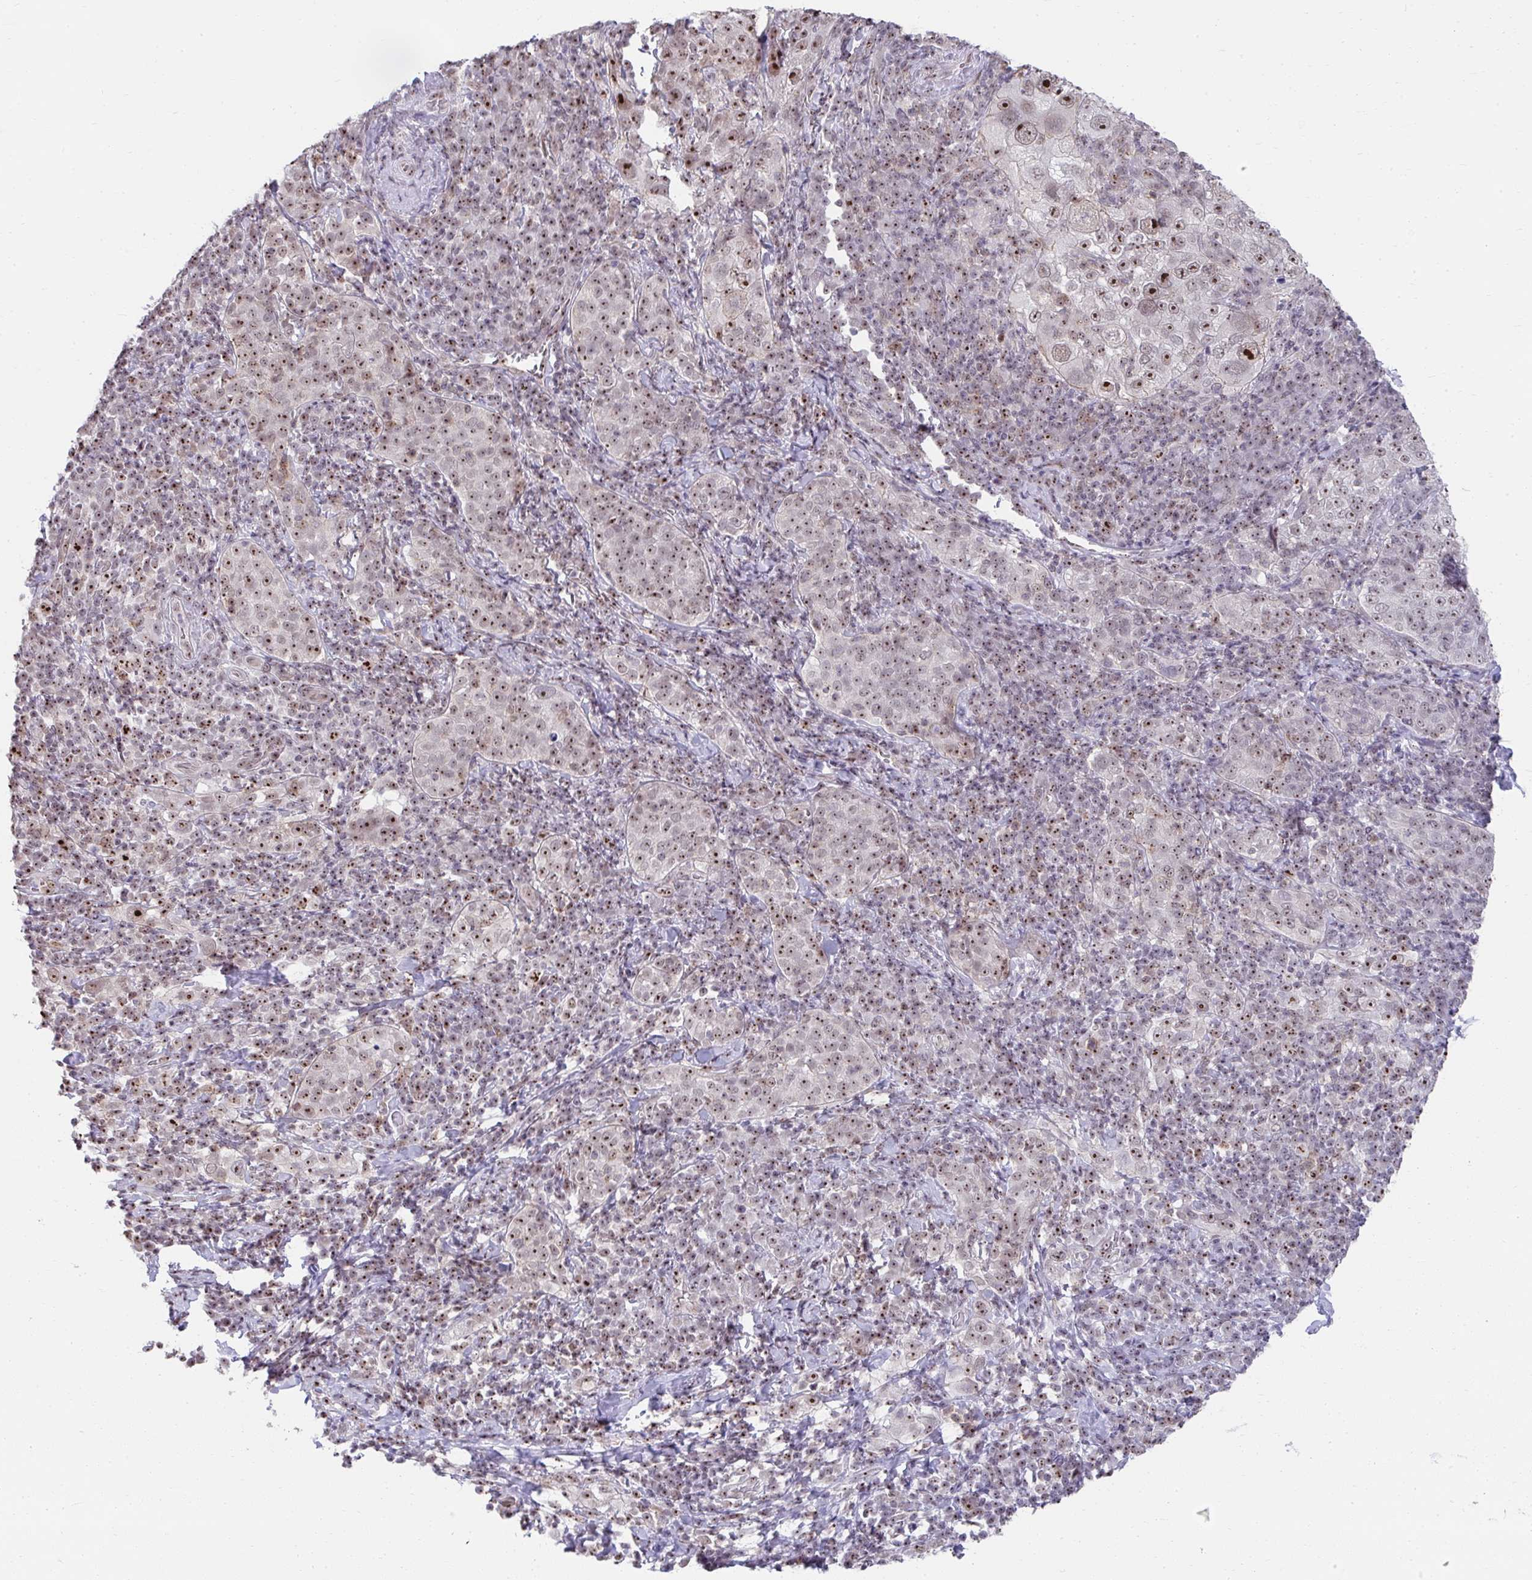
{"staining": {"intensity": "moderate", "quantity": ">75%", "location": "nuclear"}, "tissue": "cervical cancer", "cell_type": "Tumor cells", "image_type": "cancer", "snomed": [{"axis": "morphology", "description": "Squamous cell carcinoma, NOS"}, {"axis": "topography", "description": "Cervix"}], "caption": "IHC image of neoplastic tissue: cervical cancer (squamous cell carcinoma) stained using immunohistochemistry demonstrates medium levels of moderate protein expression localized specifically in the nuclear of tumor cells, appearing as a nuclear brown color.", "gene": "HIRA", "patient": {"sex": "female", "age": 75}}